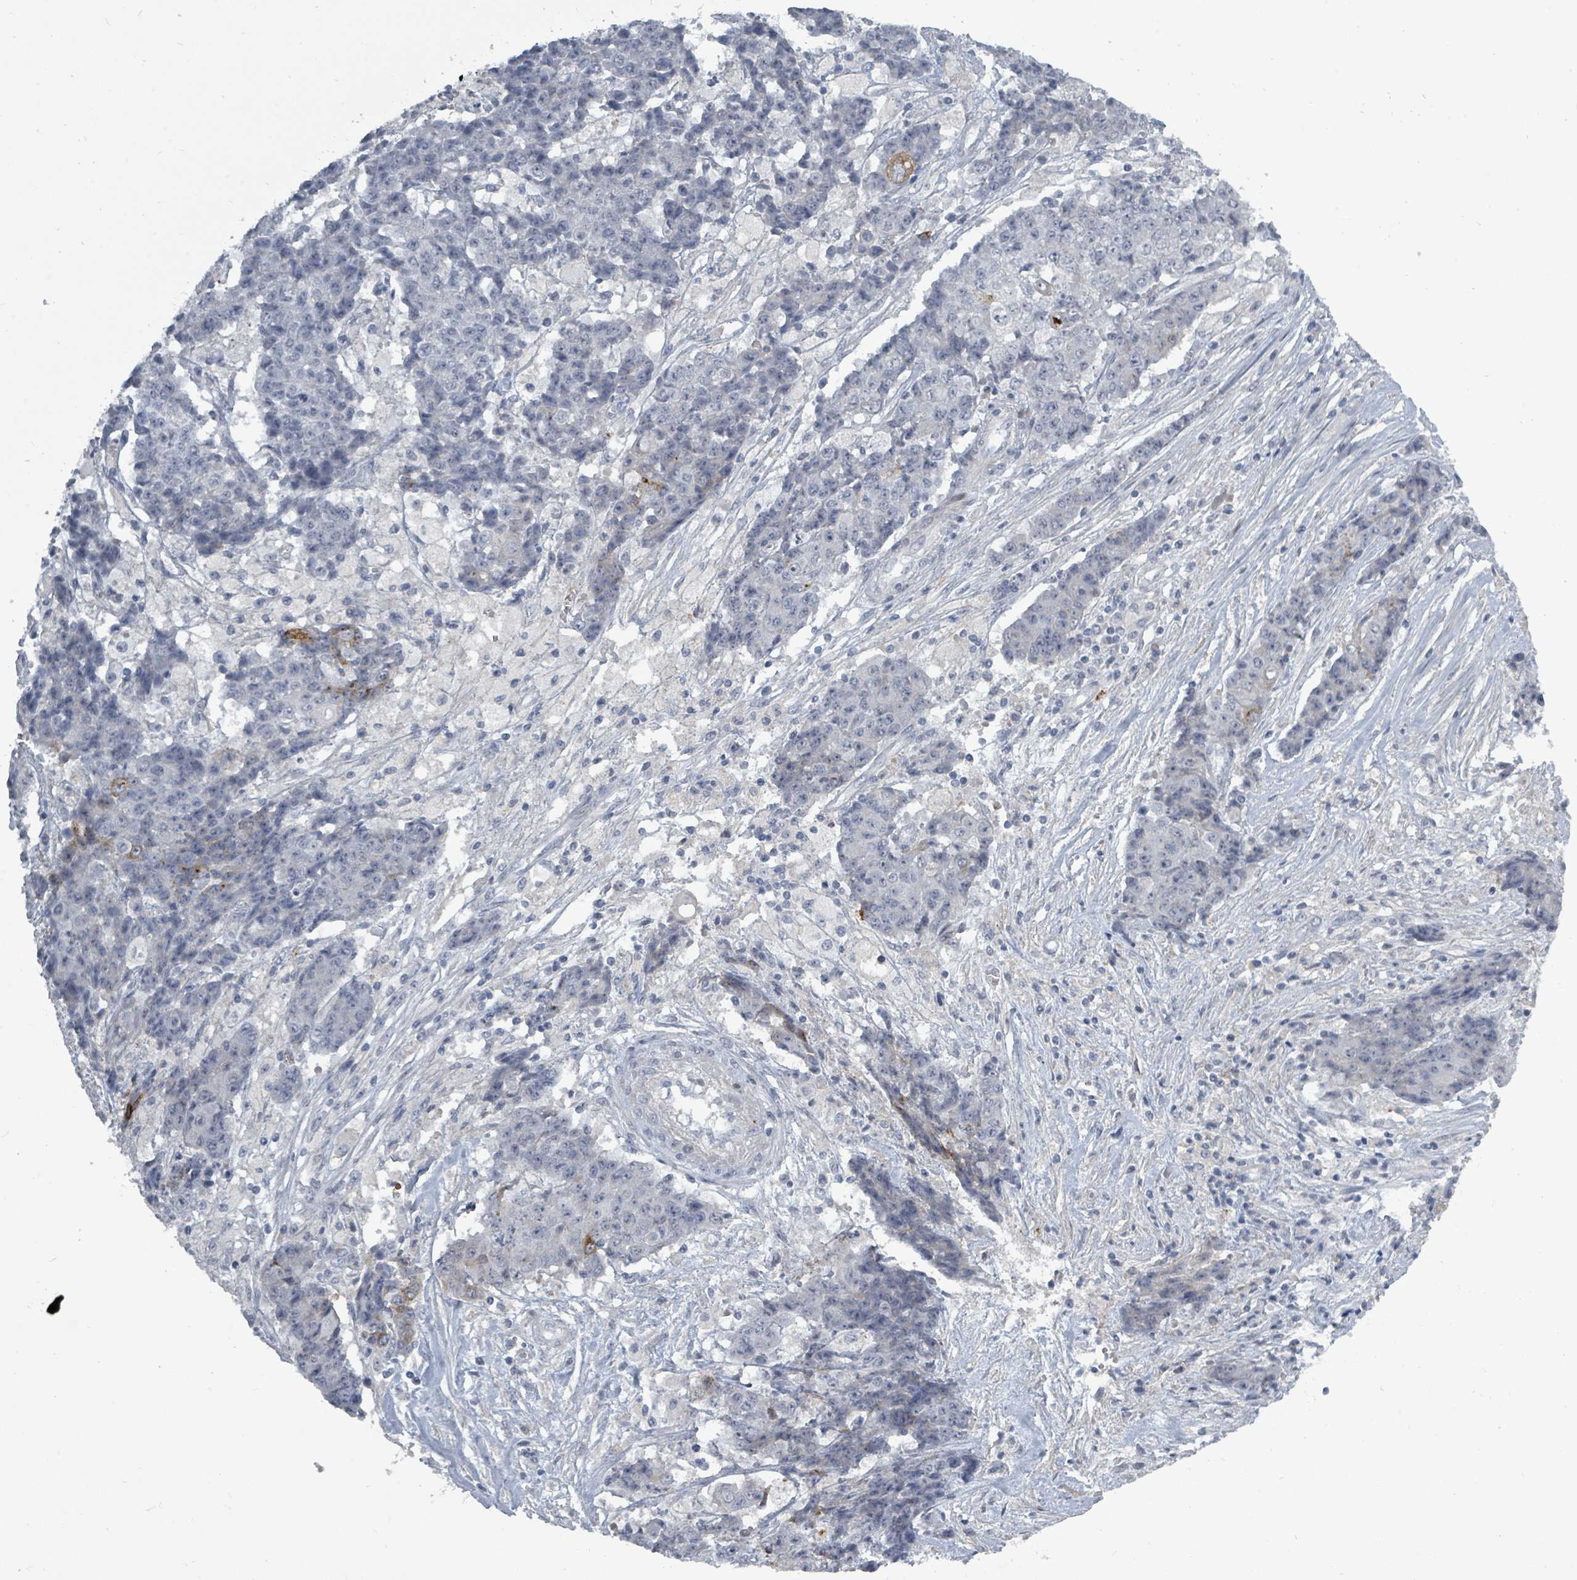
{"staining": {"intensity": "negative", "quantity": "none", "location": "none"}, "tissue": "ovarian cancer", "cell_type": "Tumor cells", "image_type": "cancer", "snomed": [{"axis": "morphology", "description": "Carcinoma, endometroid"}, {"axis": "topography", "description": "Ovary"}], "caption": "The micrograph reveals no significant staining in tumor cells of ovarian cancer (endometroid carcinoma).", "gene": "LEFTY2", "patient": {"sex": "female", "age": 42}}